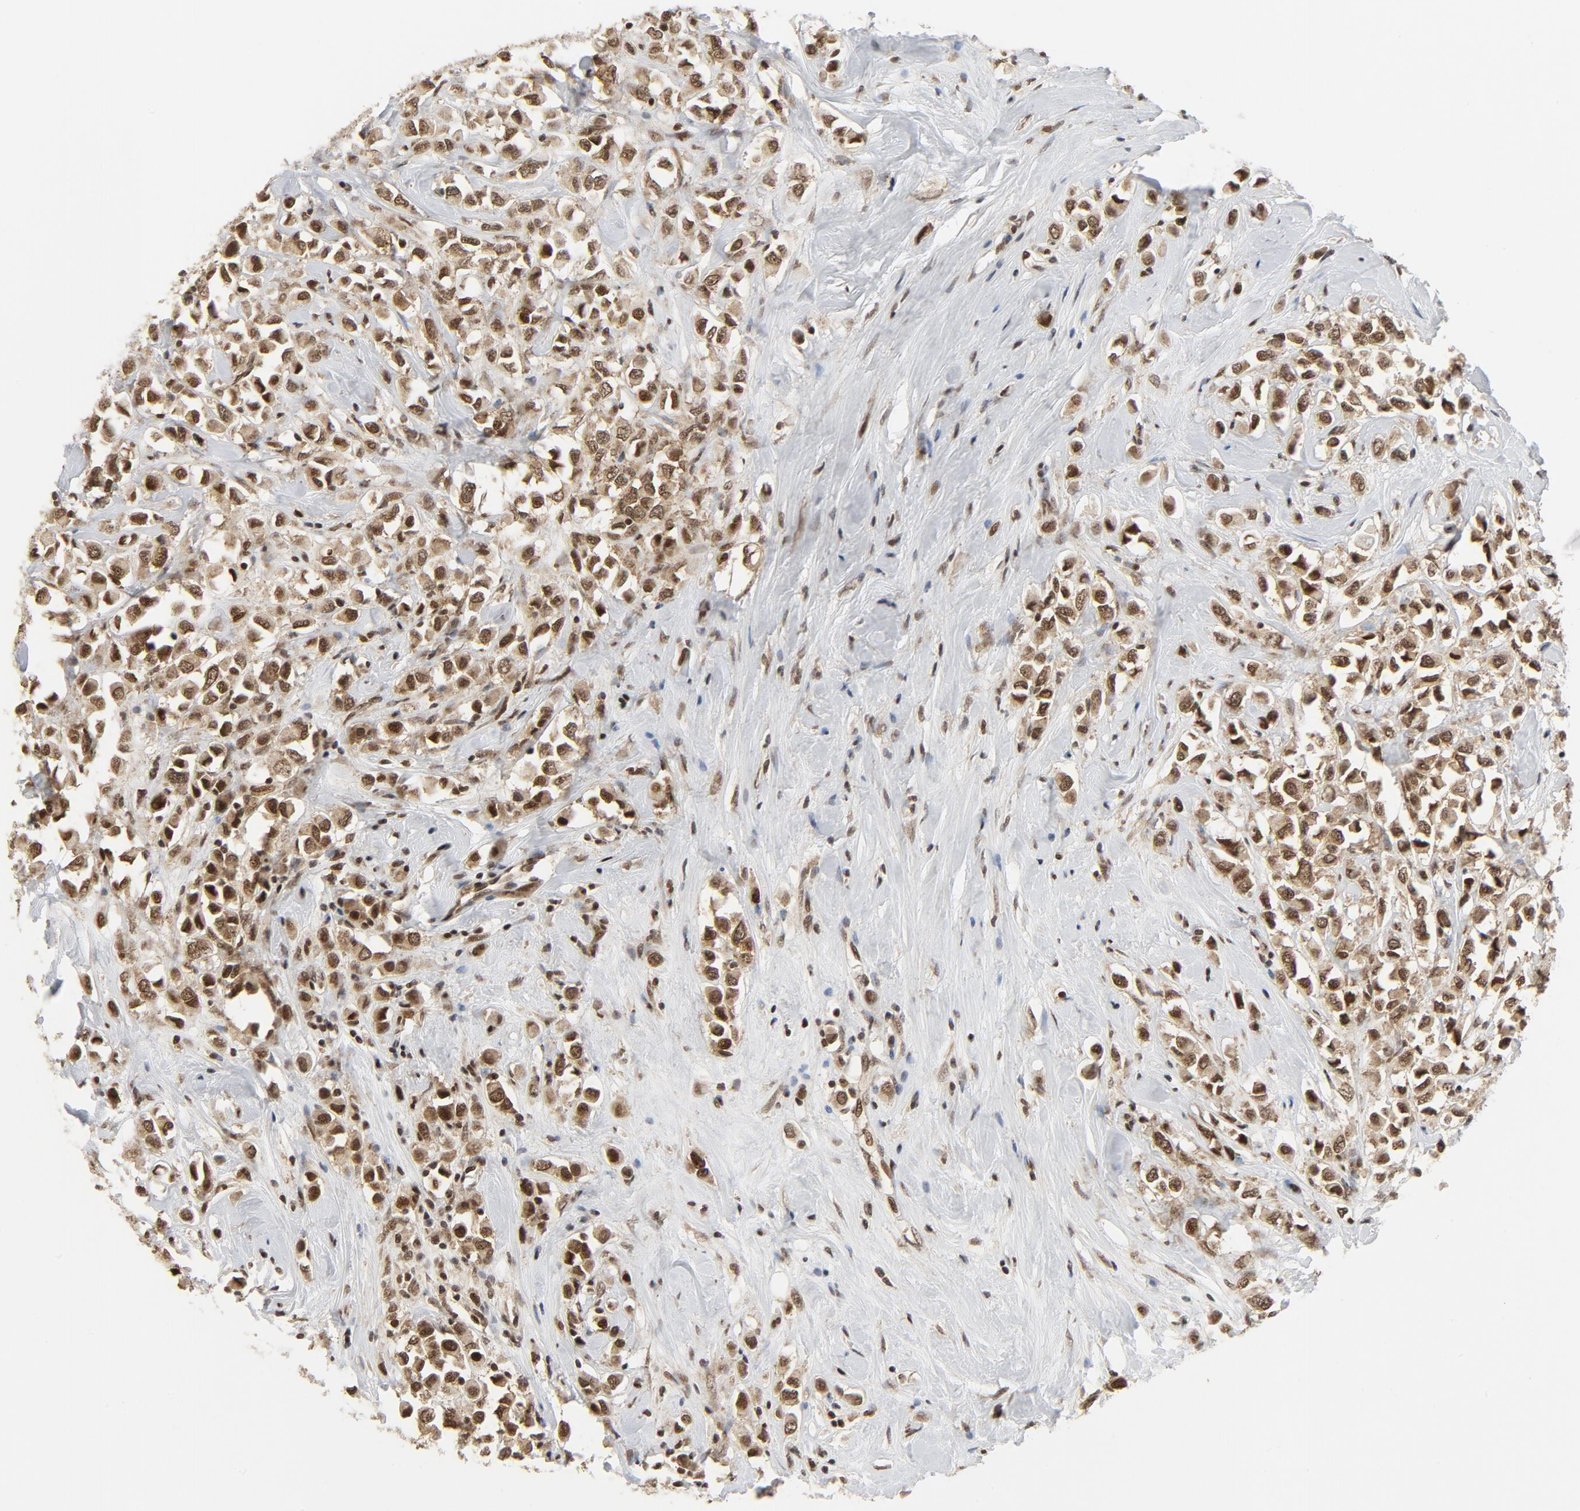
{"staining": {"intensity": "strong", "quantity": ">75%", "location": "nuclear"}, "tissue": "breast cancer", "cell_type": "Tumor cells", "image_type": "cancer", "snomed": [{"axis": "morphology", "description": "Duct carcinoma"}, {"axis": "topography", "description": "Breast"}], "caption": "Strong nuclear expression is seen in approximately >75% of tumor cells in intraductal carcinoma (breast). The staining was performed using DAB to visualize the protein expression in brown, while the nuclei were stained in blue with hematoxylin (Magnification: 20x).", "gene": "ERCC1", "patient": {"sex": "female", "age": 61}}